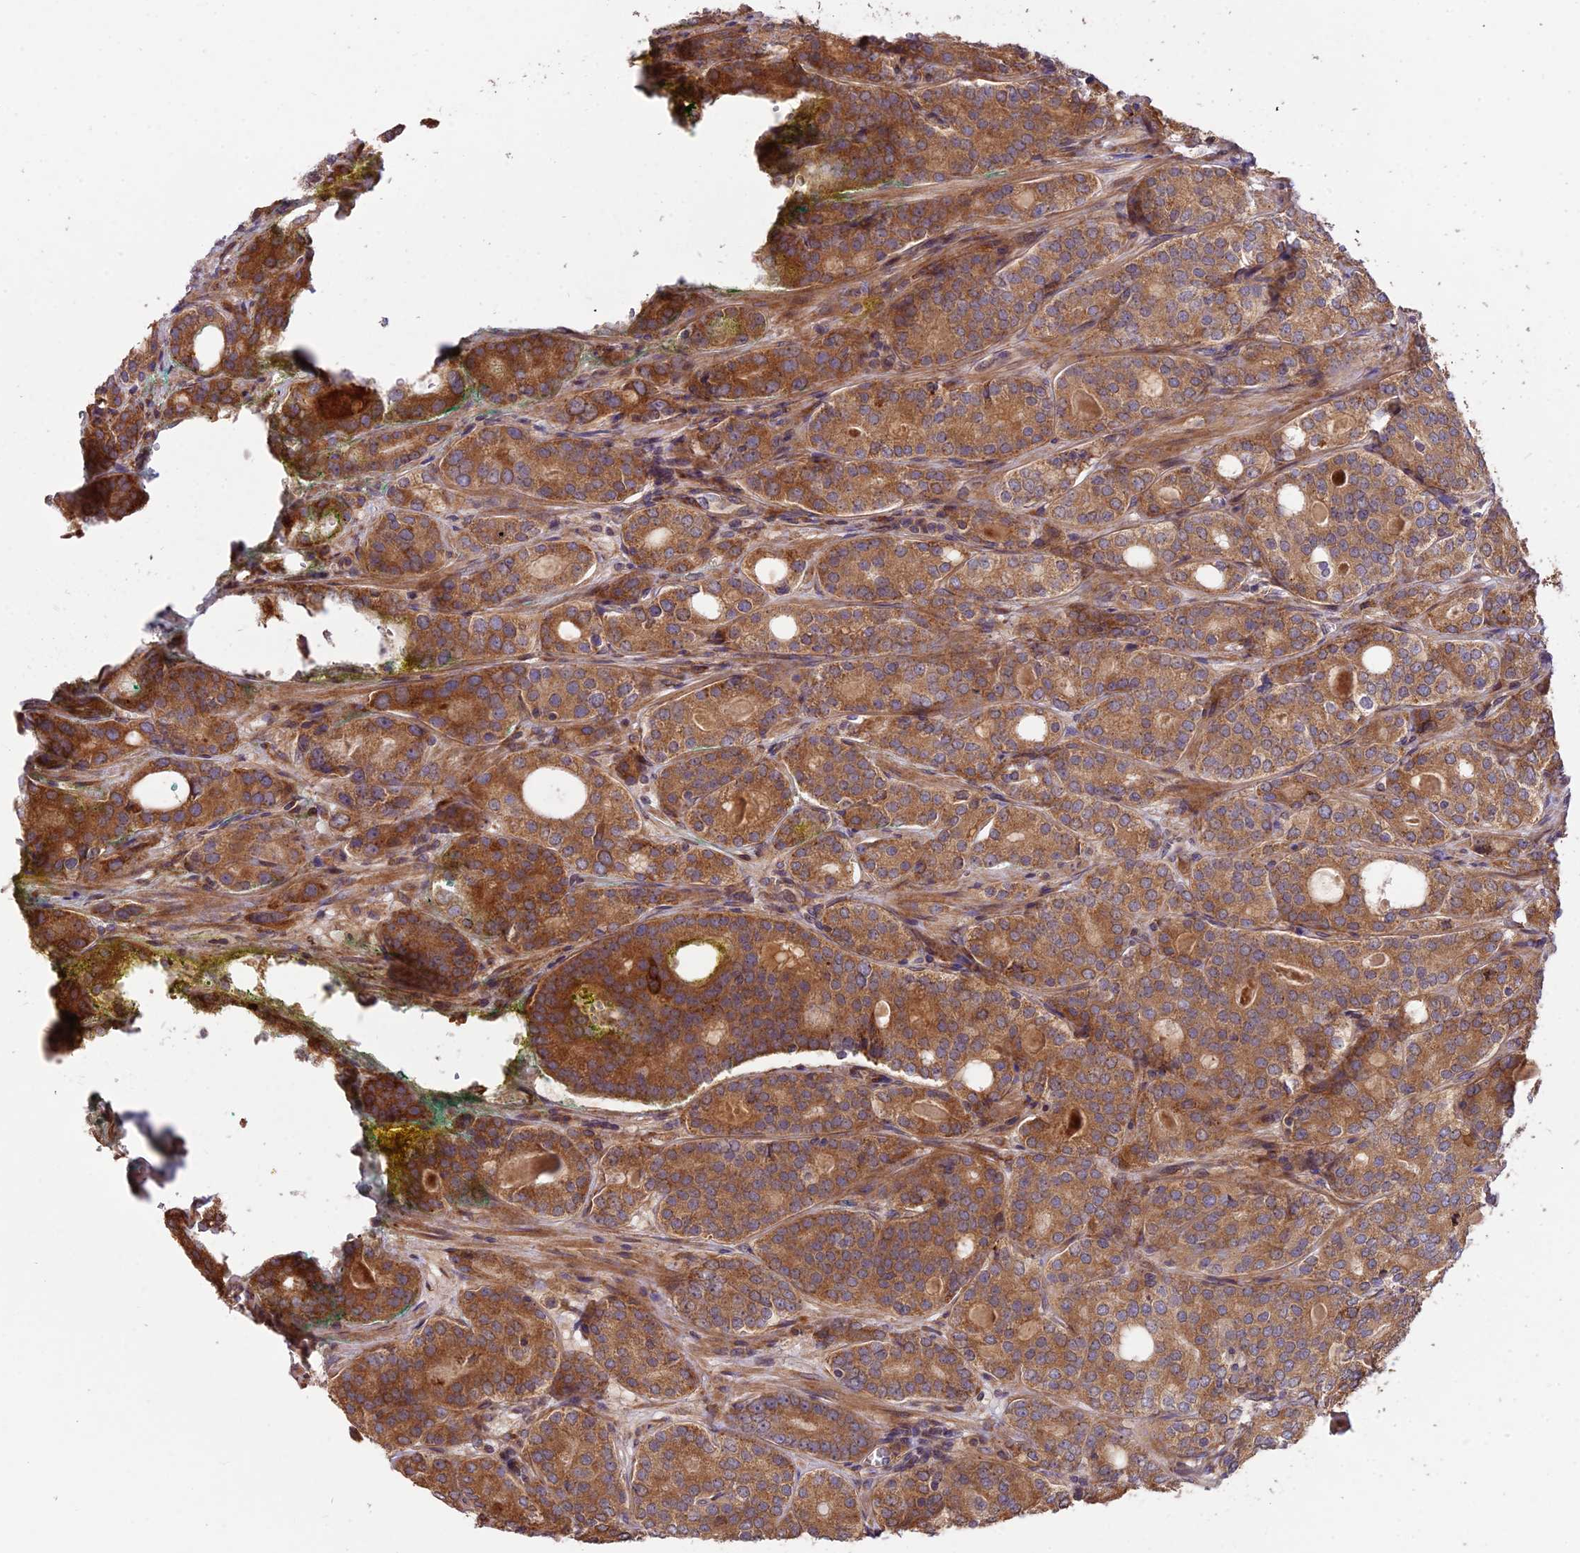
{"staining": {"intensity": "strong", "quantity": ">75%", "location": "cytoplasmic/membranous"}, "tissue": "prostate cancer", "cell_type": "Tumor cells", "image_type": "cancer", "snomed": [{"axis": "morphology", "description": "Adenocarcinoma, High grade"}, {"axis": "topography", "description": "Prostate"}], "caption": "Brown immunohistochemical staining in human adenocarcinoma (high-grade) (prostate) reveals strong cytoplasmic/membranous staining in approximately >75% of tumor cells.", "gene": "ROCK1", "patient": {"sex": "male", "age": 64}}